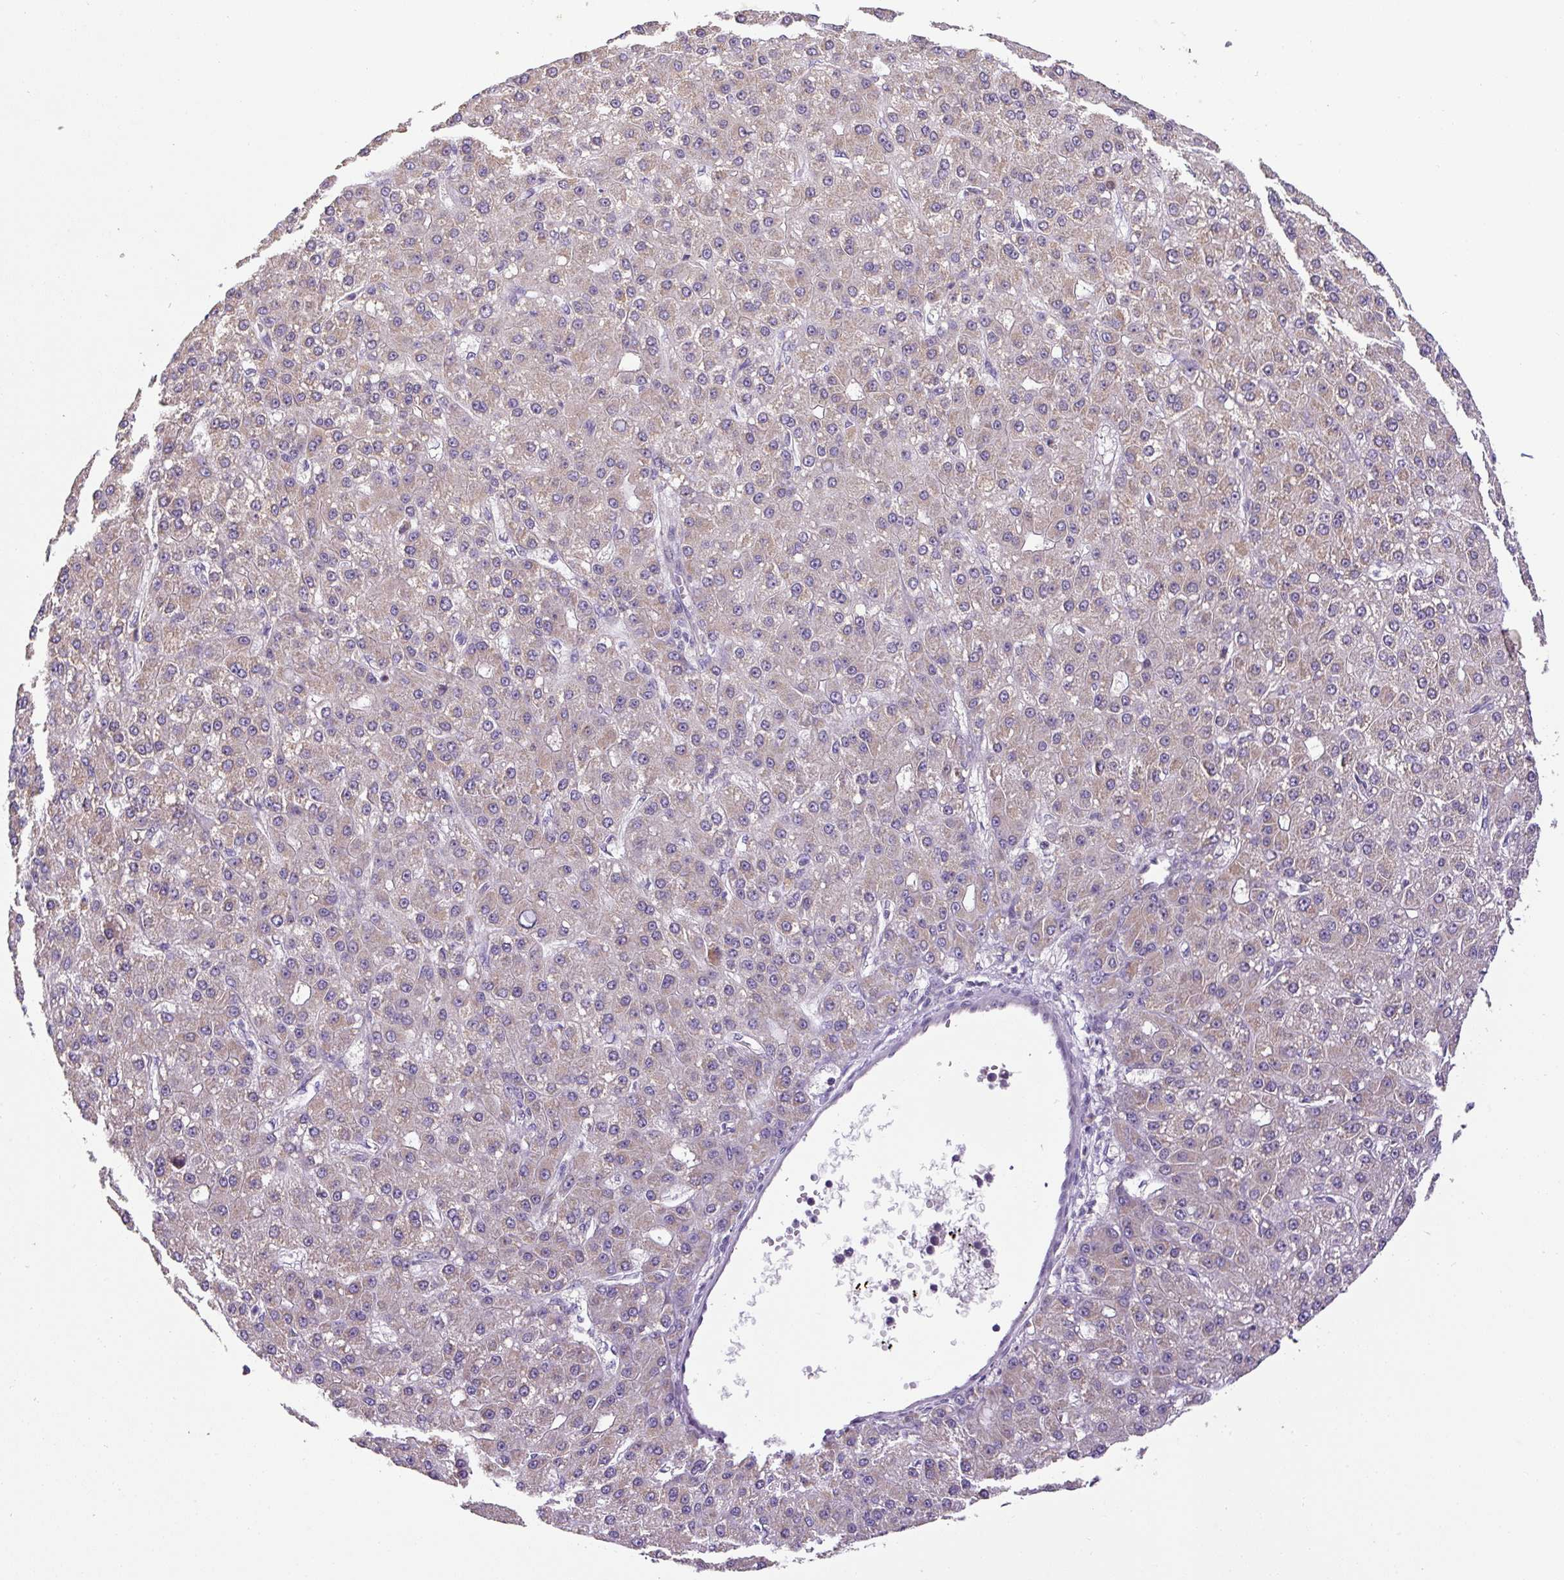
{"staining": {"intensity": "weak", "quantity": ">75%", "location": "cytoplasmic/membranous"}, "tissue": "liver cancer", "cell_type": "Tumor cells", "image_type": "cancer", "snomed": [{"axis": "morphology", "description": "Carcinoma, Hepatocellular, NOS"}, {"axis": "topography", "description": "Liver"}], "caption": "Immunohistochemical staining of human liver cancer displays low levels of weak cytoplasmic/membranous protein staining in about >75% of tumor cells. (IHC, brightfield microscopy, high magnification).", "gene": "MFSD9", "patient": {"sex": "male", "age": 67}}